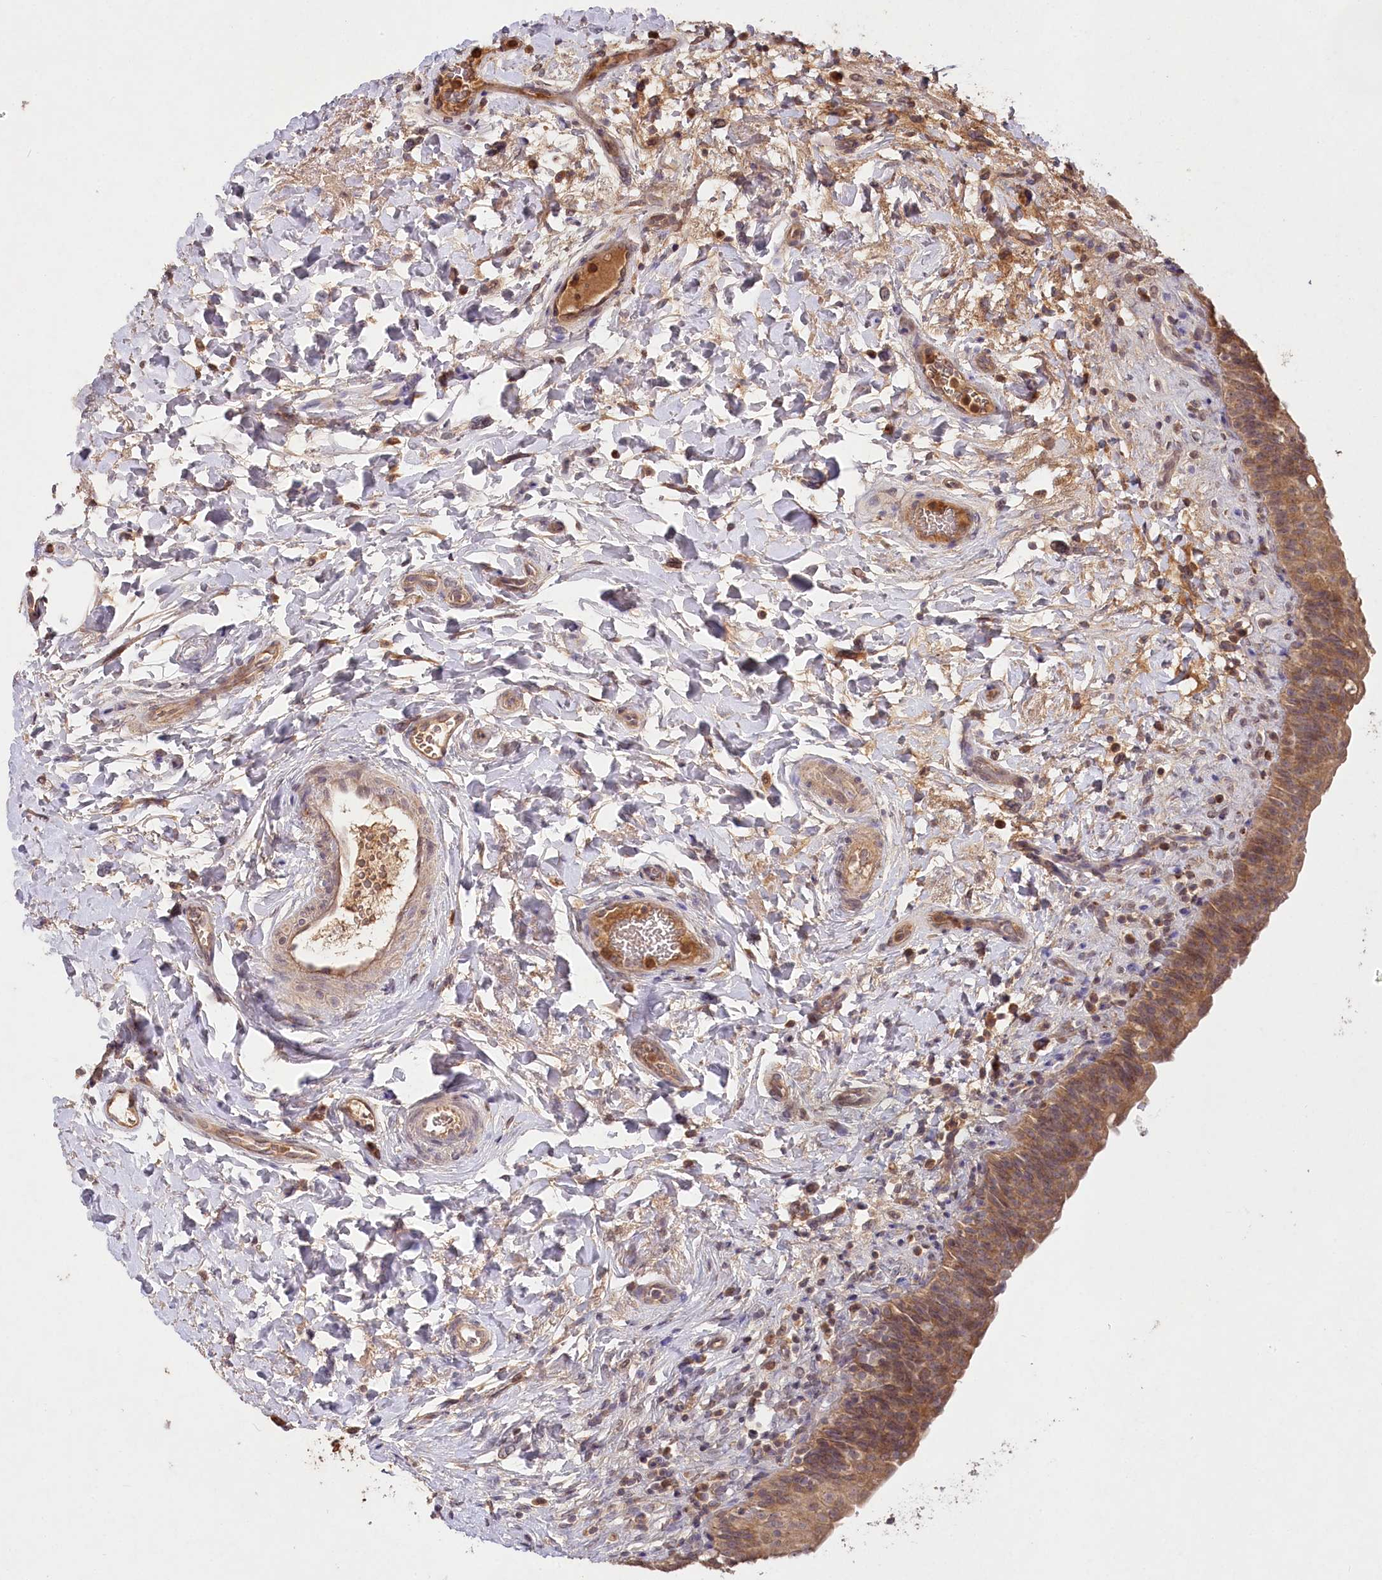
{"staining": {"intensity": "moderate", "quantity": ">75%", "location": "cytoplasmic/membranous"}, "tissue": "urinary bladder", "cell_type": "Urothelial cells", "image_type": "normal", "snomed": [{"axis": "morphology", "description": "Normal tissue, NOS"}, {"axis": "topography", "description": "Urinary bladder"}], "caption": "IHC of benign human urinary bladder shows medium levels of moderate cytoplasmic/membranous staining in about >75% of urothelial cells. (DAB = brown stain, brightfield microscopy at high magnification).", "gene": "IRAK1BP1", "patient": {"sex": "male", "age": 83}}